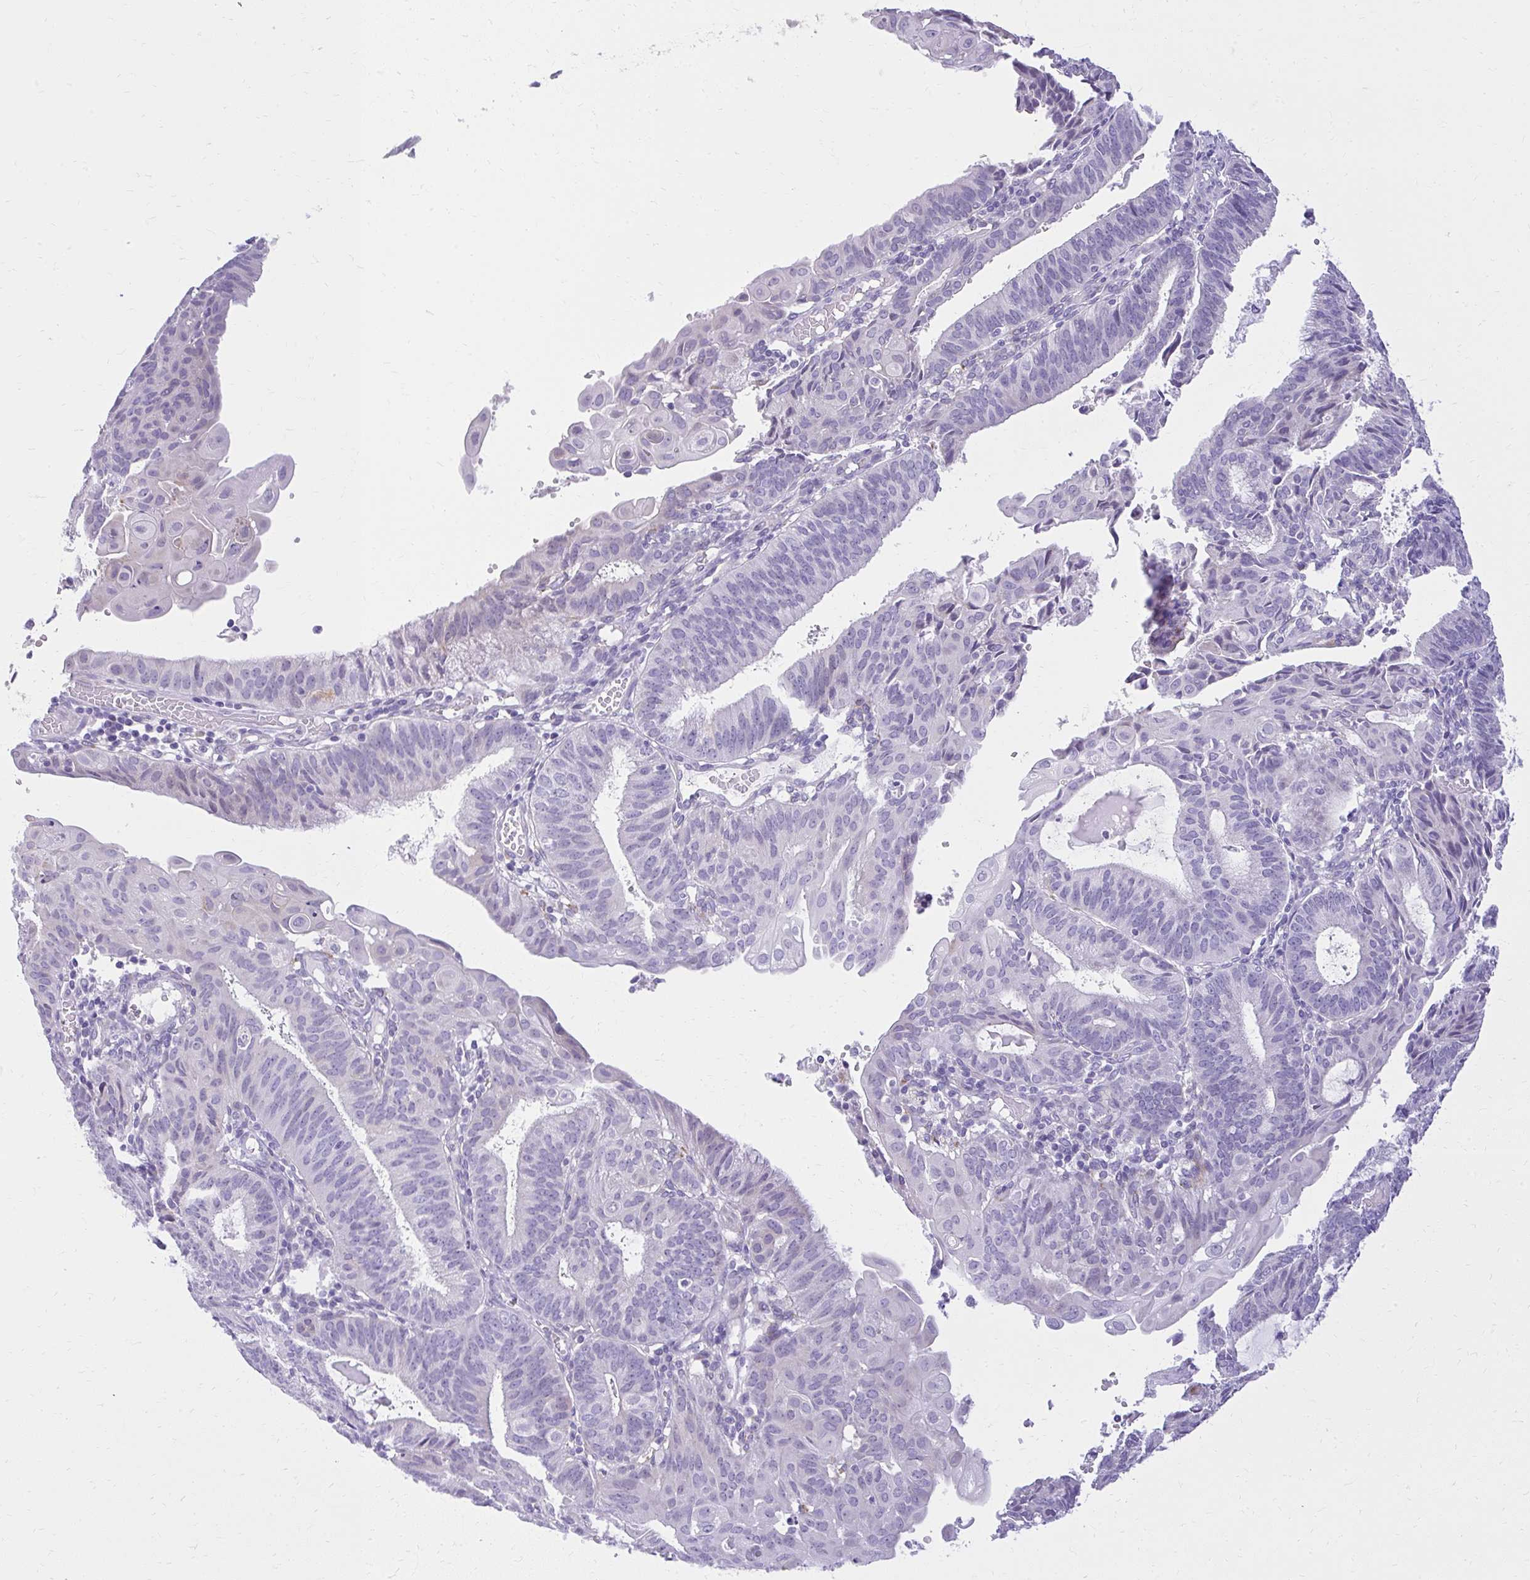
{"staining": {"intensity": "negative", "quantity": "none", "location": "none"}, "tissue": "endometrial cancer", "cell_type": "Tumor cells", "image_type": "cancer", "snomed": [{"axis": "morphology", "description": "Adenocarcinoma, NOS"}, {"axis": "topography", "description": "Endometrium"}], "caption": "Immunohistochemistry histopathology image of neoplastic tissue: human endometrial cancer (adenocarcinoma) stained with DAB demonstrates no significant protein expression in tumor cells.", "gene": "PRAP1", "patient": {"sex": "female", "age": 49}}